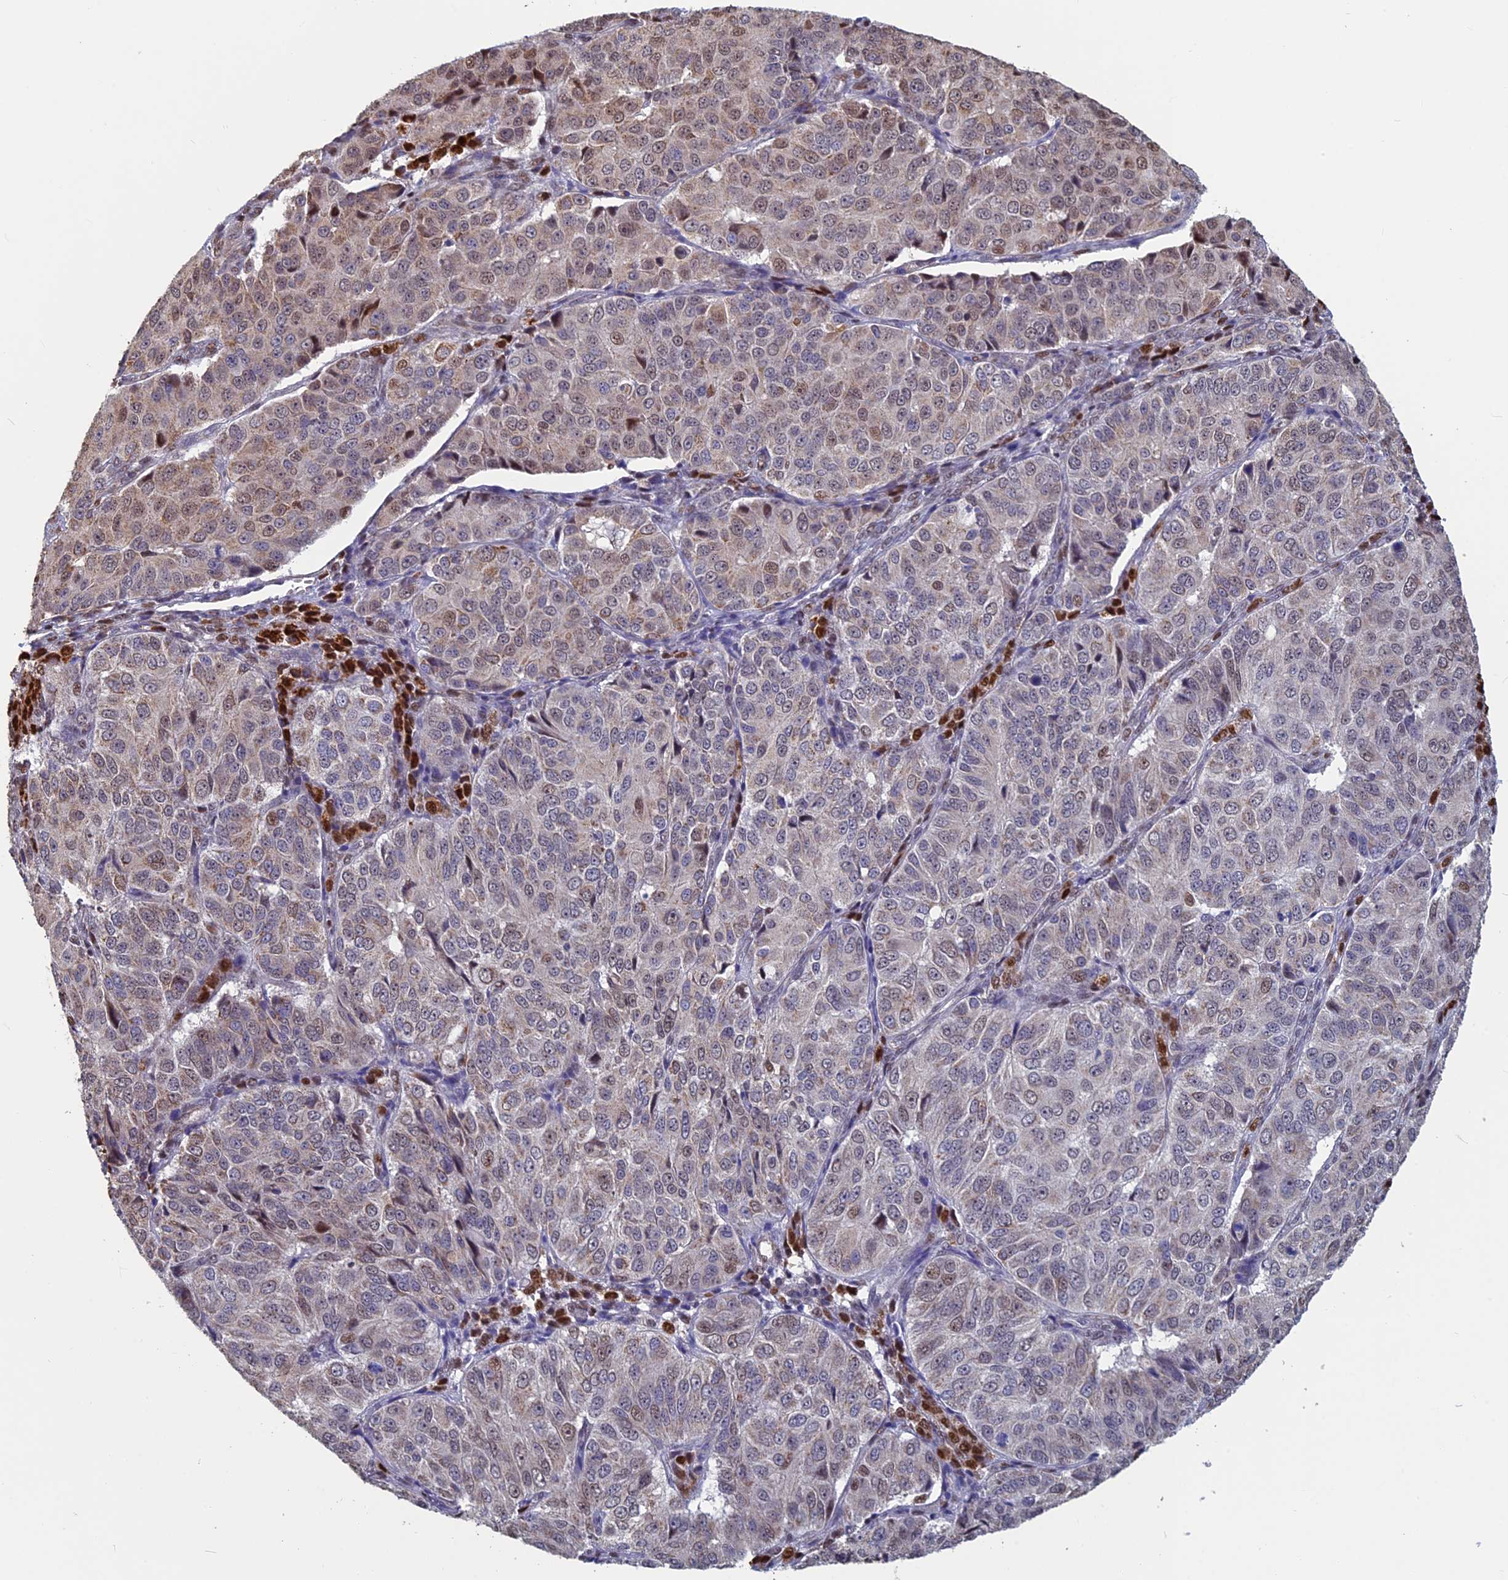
{"staining": {"intensity": "weak", "quantity": "25%-75%", "location": "cytoplasmic/membranous,nuclear"}, "tissue": "ovarian cancer", "cell_type": "Tumor cells", "image_type": "cancer", "snomed": [{"axis": "morphology", "description": "Carcinoma, endometroid"}, {"axis": "topography", "description": "Ovary"}], "caption": "Human ovarian cancer stained with a protein marker shows weak staining in tumor cells.", "gene": "ACSS1", "patient": {"sex": "female", "age": 51}}